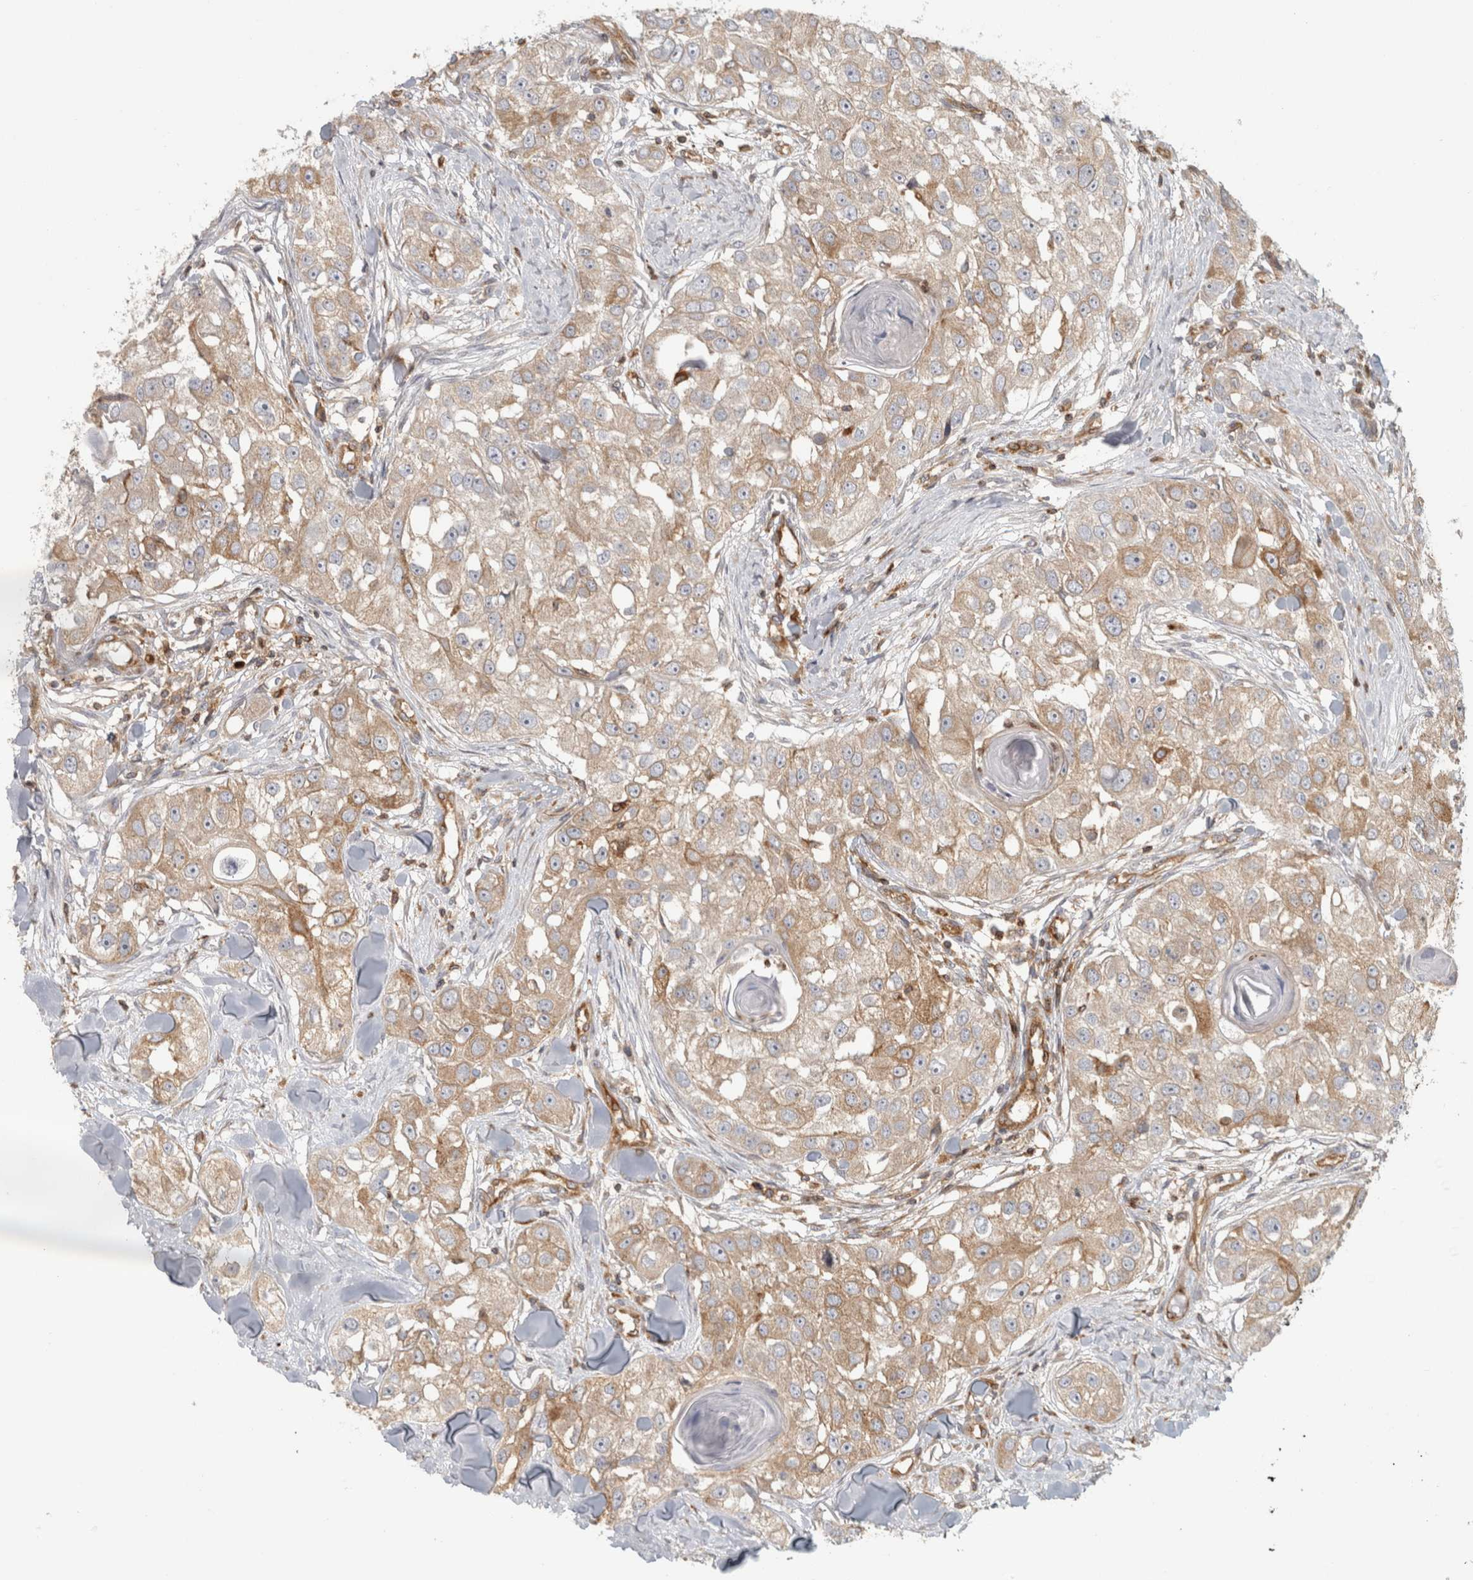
{"staining": {"intensity": "weak", "quantity": ">75%", "location": "cytoplasmic/membranous"}, "tissue": "head and neck cancer", "cell_type": "Tumor cells", "image_type": "cancer", "snomed": [{"axis": "morphology", "description": "Normal tissue, NOS"}, {"axis": "morphology", "description": "Squamous cell carcinoma, NOS"}, {"axis": "topography", "description": "Skeletal muscle"}, {"axis": "topography", "description": "Head-Neck"}], "caption": "Immunohistochemistry micrograph of human head and neck cancer (squamous cell carcinoma) stained for a protein (brown), which reveals low levels of weak cytoplasmic/membranous expression in approximately >75% of tumor cells.", "gene": "HLA-E", "patient": {"sex": "male", "age": 51}}